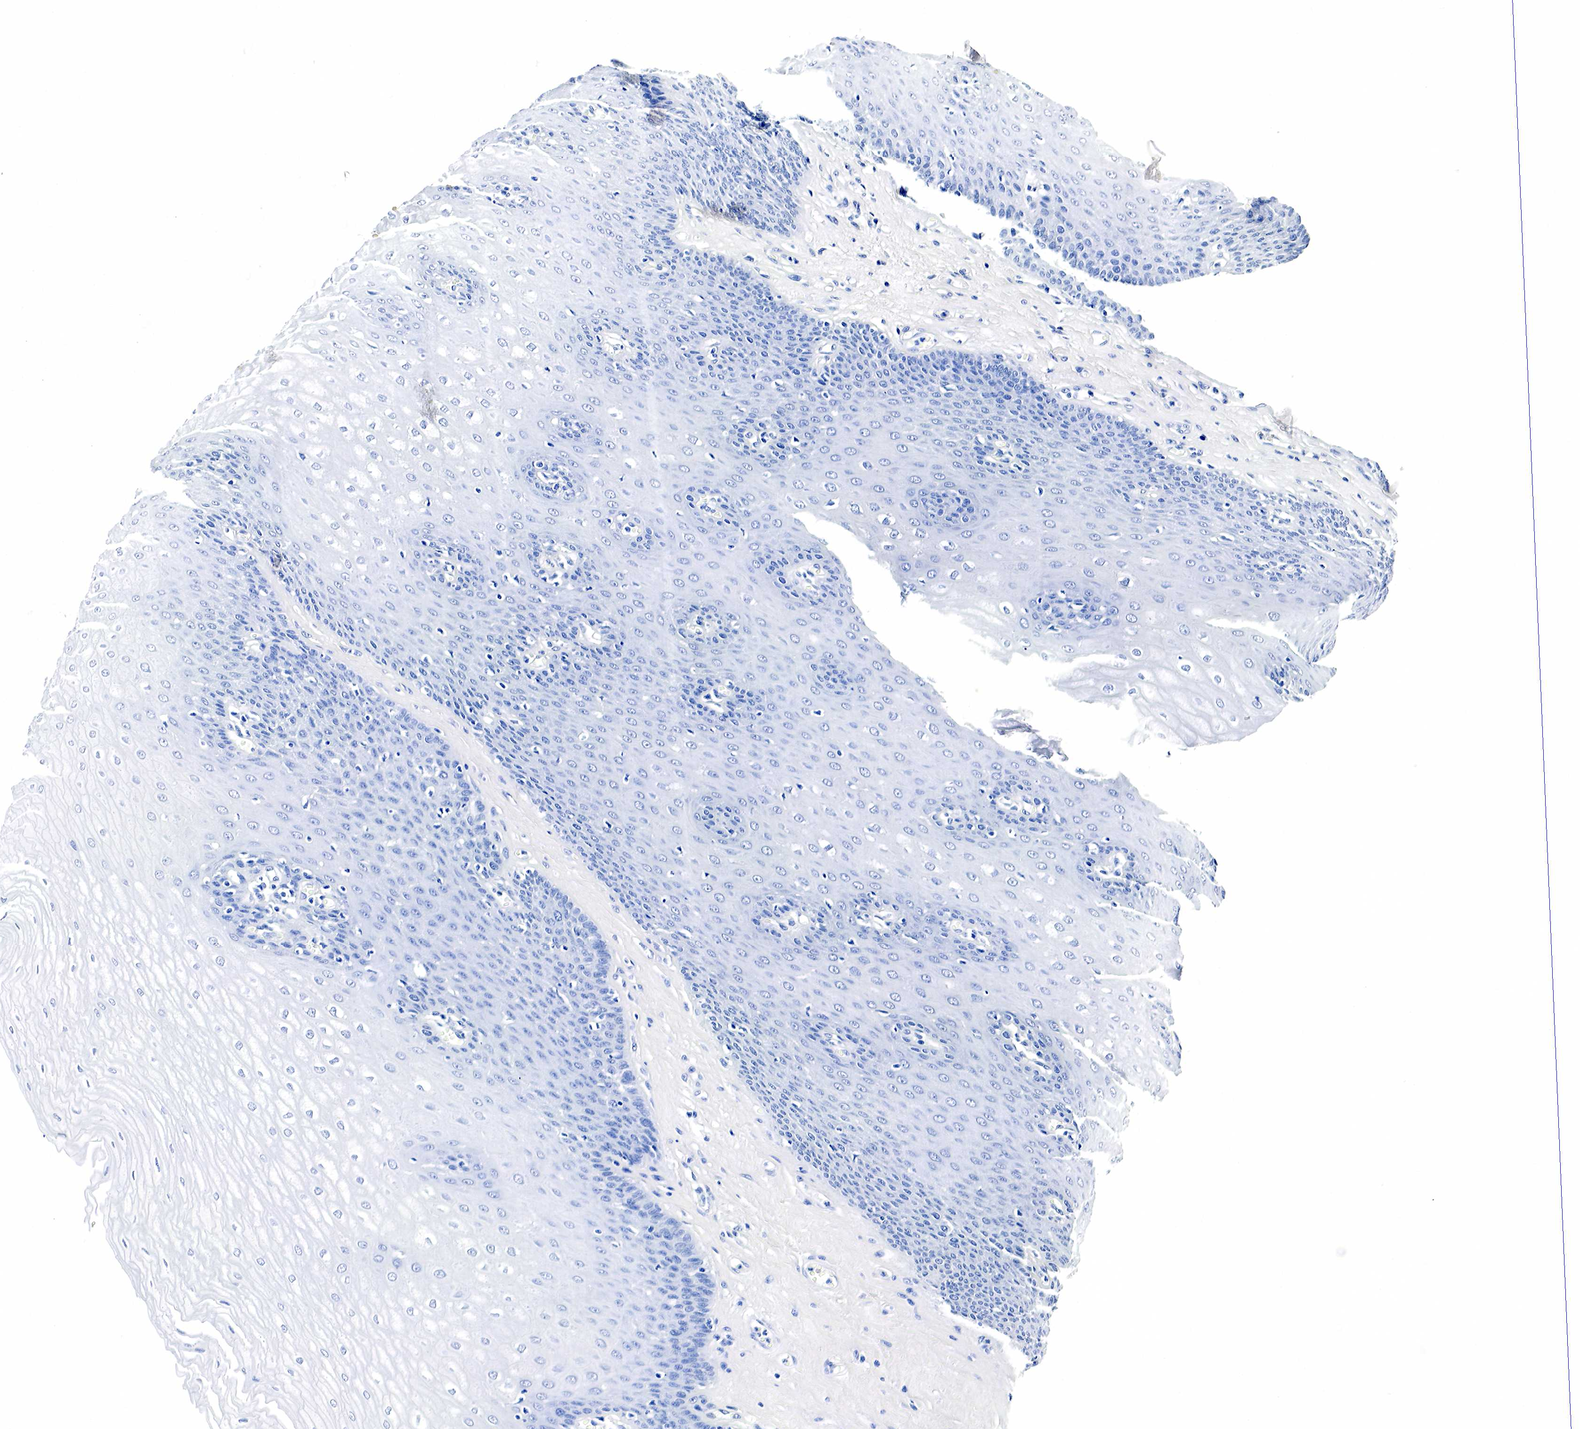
{"staining": {"intensity": "negative", "quantity": "none", "location": "none"}, "tissue": "esophagus", "cell_type": "Squamous epithelial cells", "image_type": "normal", "snomed": [{"axis": "morphology", "description": "Normal tissue, NOS"}, {"axis": "topography", "description": "Esophagus"}], "caption": "This is an IHC histopathology image of normal human esophagus. There is no staining in squamous epithelial cells.", "gene": "GCG", "patient": {"sex": "male", "age": 65}}